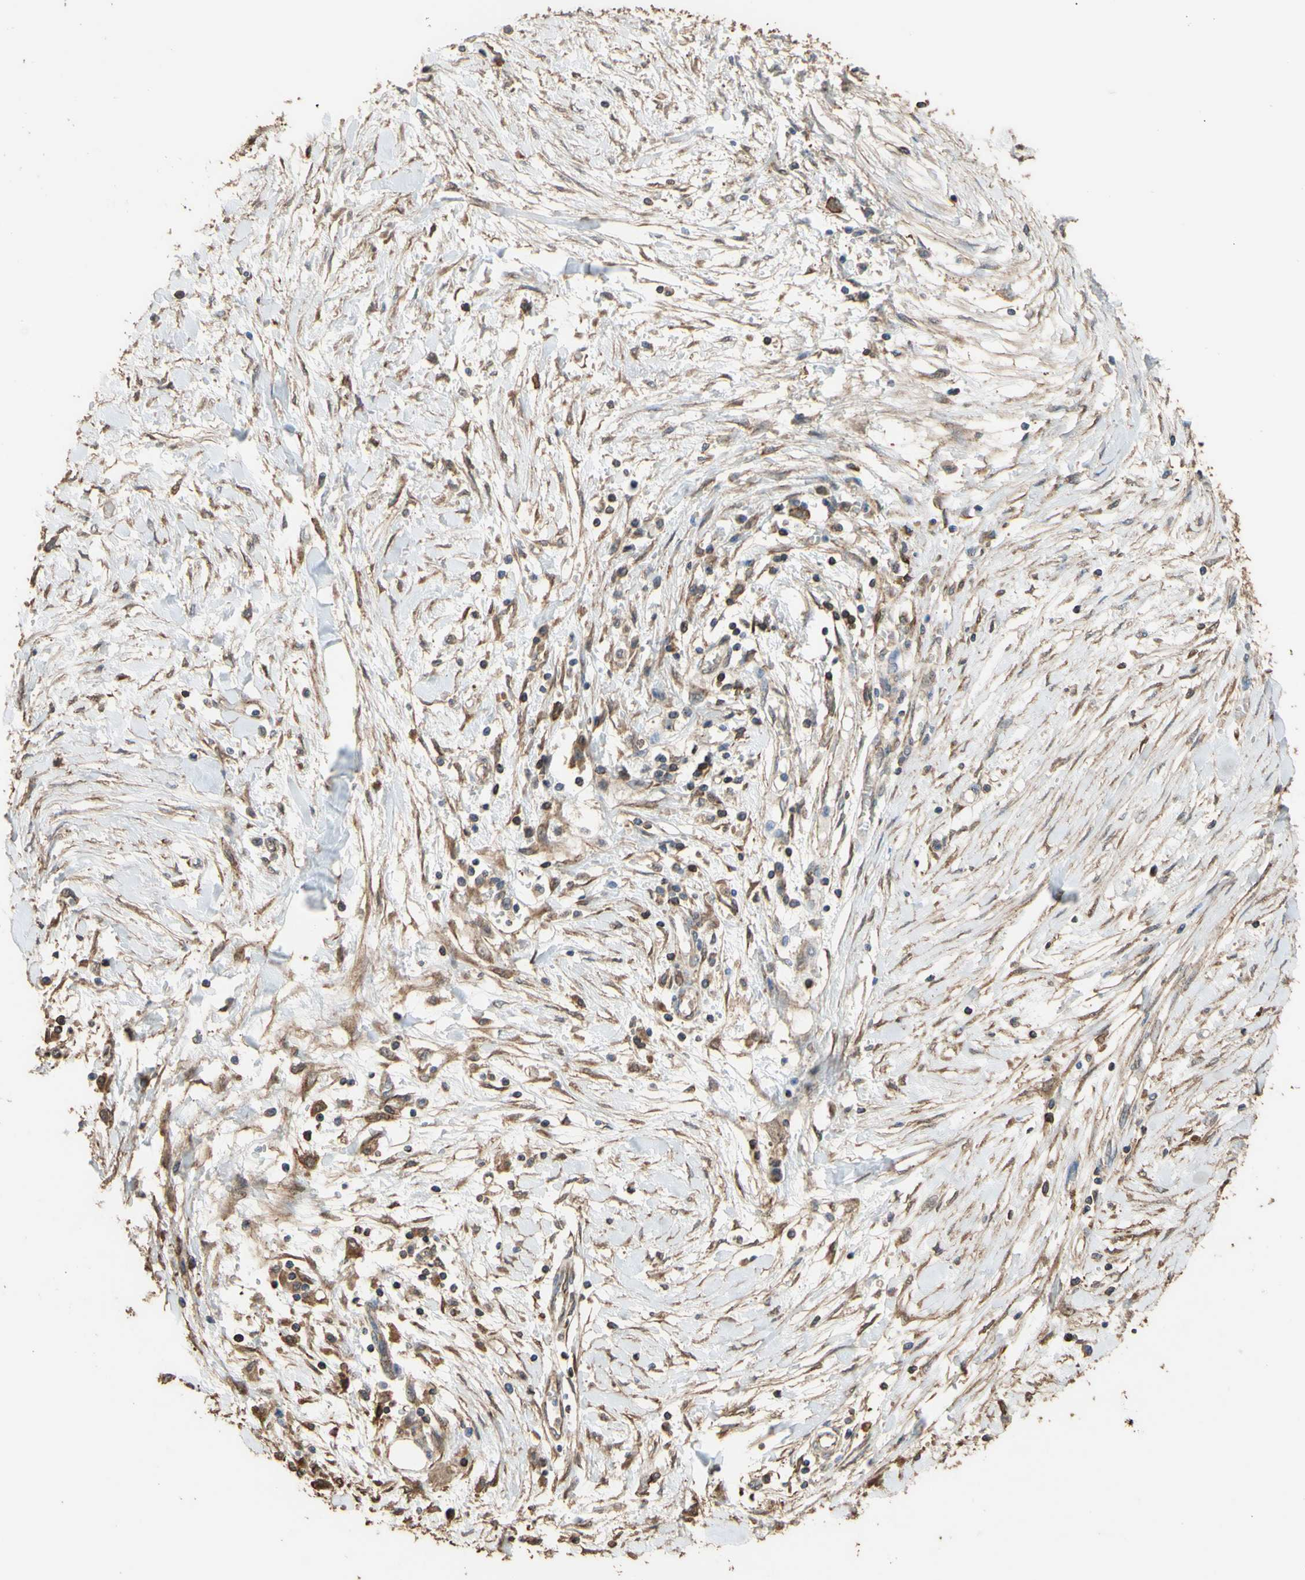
{"staining": {"intensity": "weak", "quantity": ">75%", "location": "cytoplasmic/membranous"}, "tissue": "pancreatic cancer", "cell_type": "Tumor cells", "image_type": "cancer", "snomed": [{"axis": "morphology", "description": "Adenocarcinoma, NOS"}, {"axis": "topography", "description": "Pancreas"}], "caption": "Human pancreatic cancer (adenocarcinoma) stained for a protein (brown) demonstrates weak cytoplasmic/membranous positive positivity in about >75% of tumor cells.", "gene": "ALDH9A1", "patient": {"sex": "female", "age": 70}}